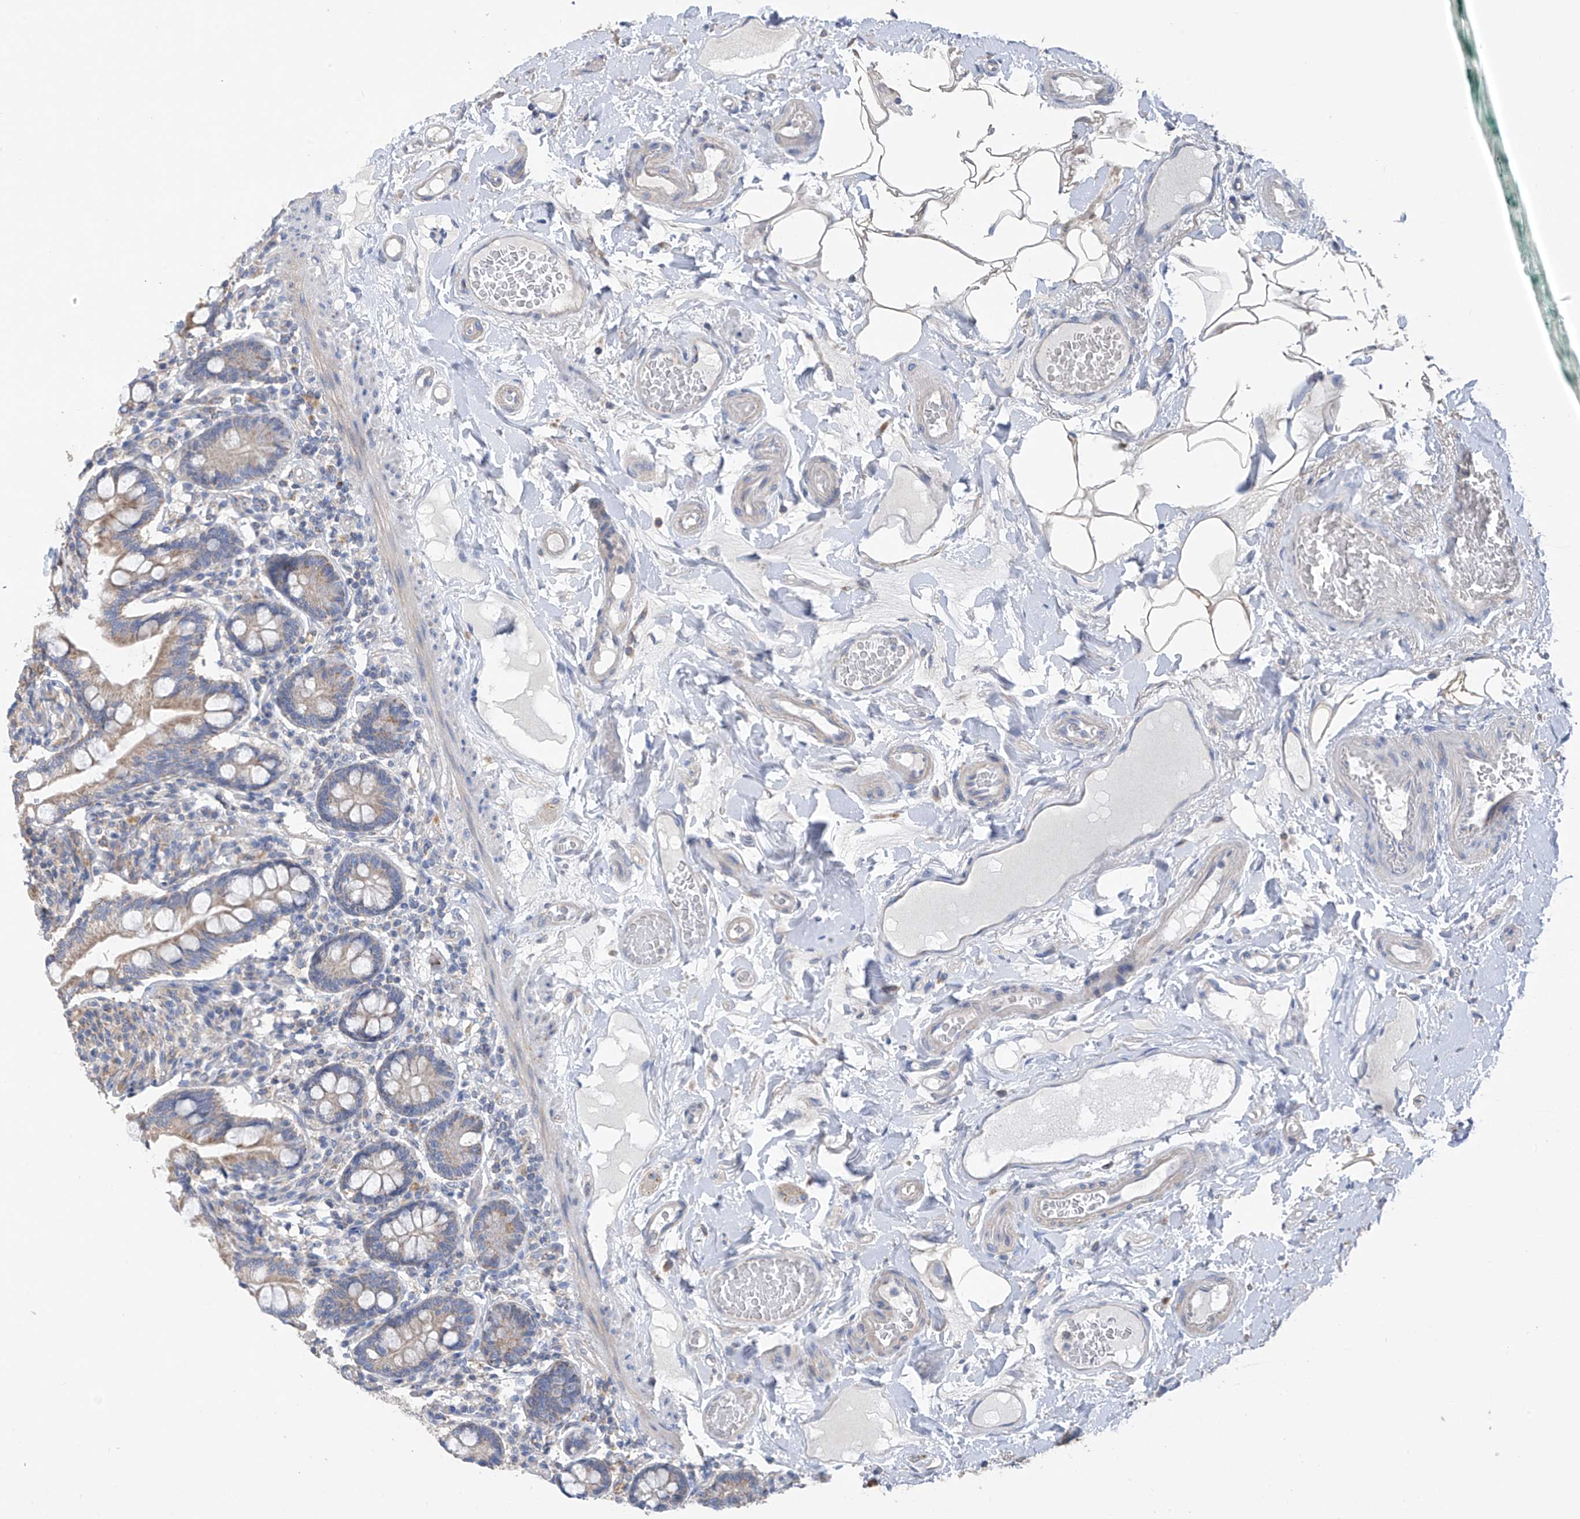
{"staining": {"intensity": "weak", "quantity": ">75%", "location": "cytoplasmic/membranous"}, "tissue": "small intestine", "cell_type": "Glandular cells", "image_type": "normal", "snomed": [{"axis": "morphology", "description": "Normal tissue, NOS"}, {"axis": "topography", "description": "Small intestine"}], "caption": "IHC (DAB (3,3'-diaminobenzidine)) staining of unremarkable human small intestine demonstrates weak cytoplasmic/membranous protein staining in about >75% of glandular cells.", "gene": "SYN3", "patient": {"sex": "female", "age": 64}}